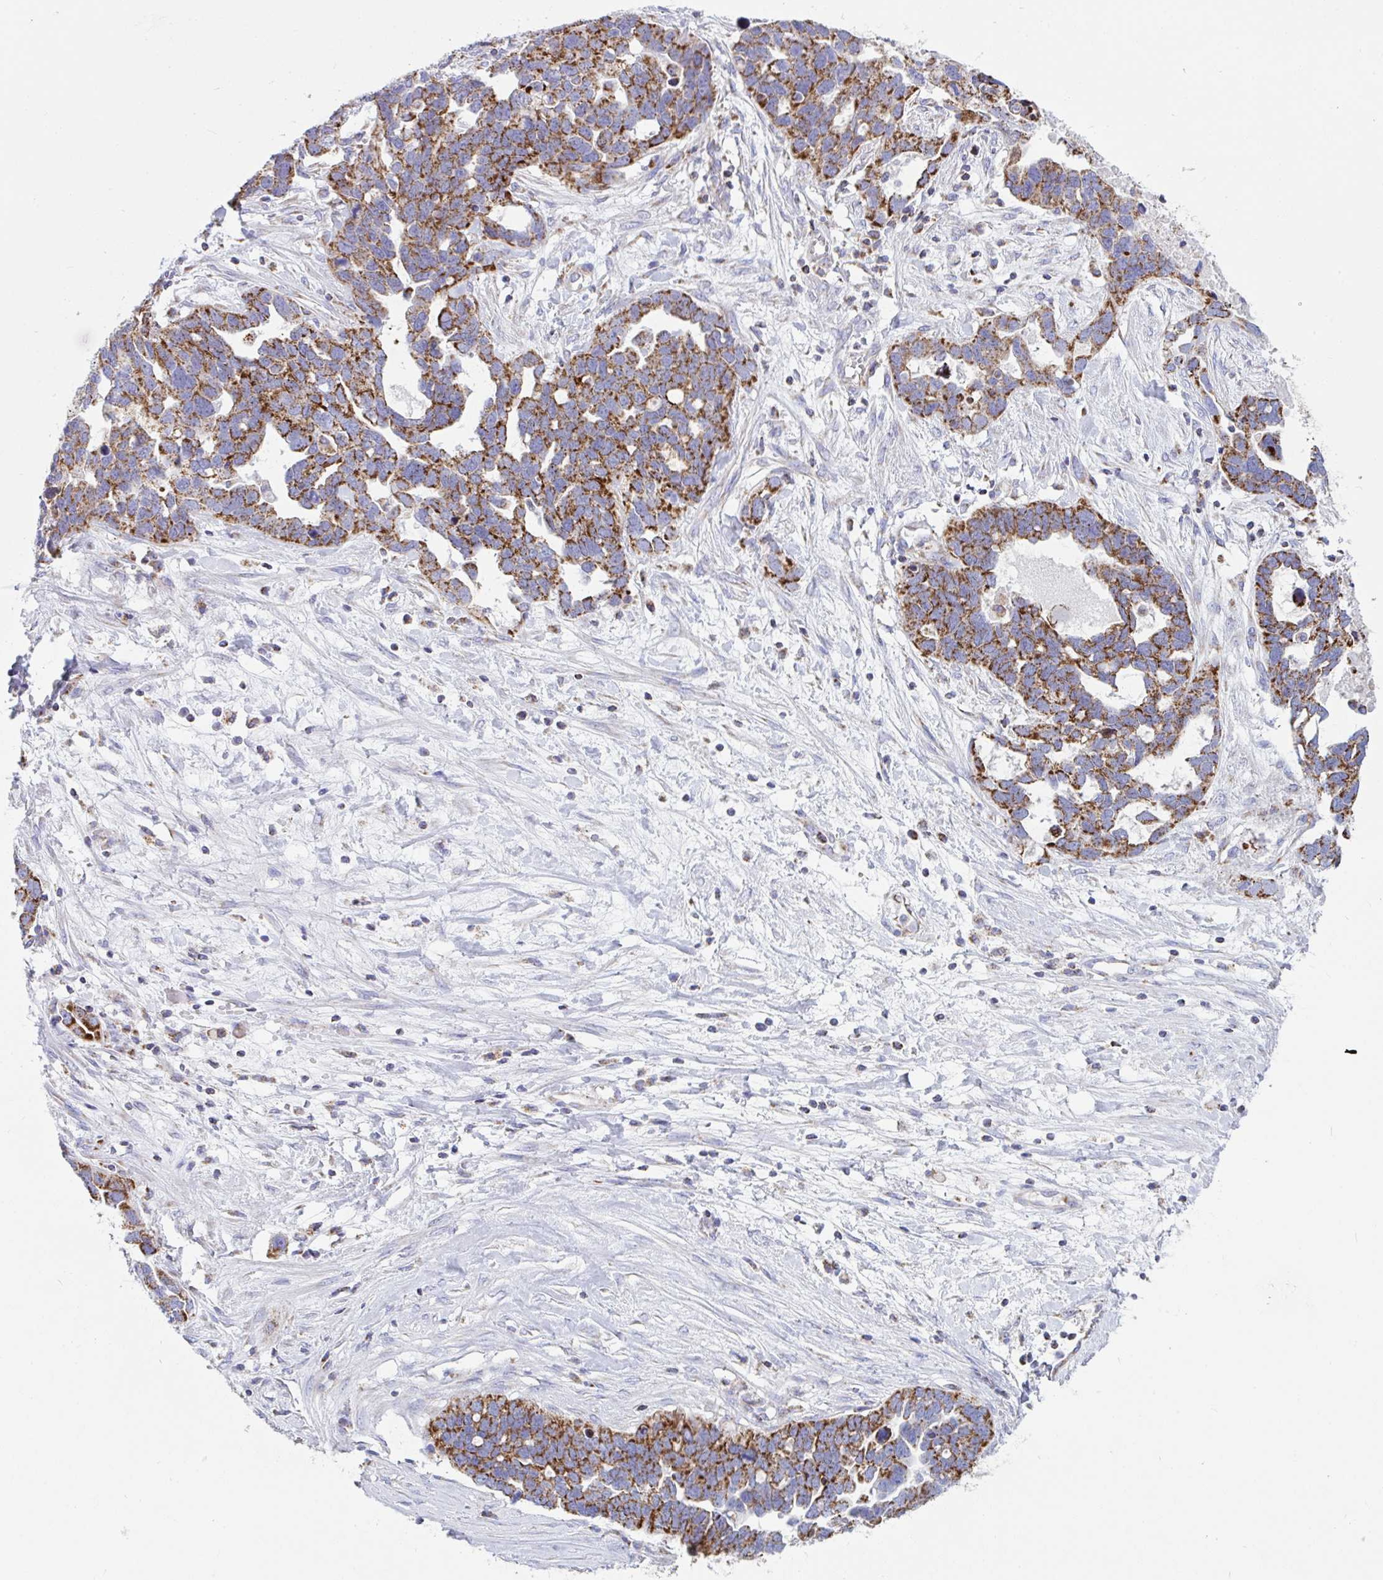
{"staining": {"intensity": "moderate", "quantity": ">75%", "location": "cytoplasmic/membranous"}, "tissue": "ovarian cancer", "cell_type": "Tumor cells", "image_type": "cancer", "snomed": [{"axis": "morphology", "description": "Cystadenocarcinoma, serous, NOS"}, {"axis": "topography", "description": "Ovary"}], "caption": "Immunohistochemistry (IHC) of ovarian cancer exhibits medium levels of moderate cytoplasmic/membranous staining in about >75% of tumor cells. (brown staining indicates protein expression, while blue staining denotes nuclei).", "gene": "HSPE1", "patient": {"sex": "female", "age": 54}}